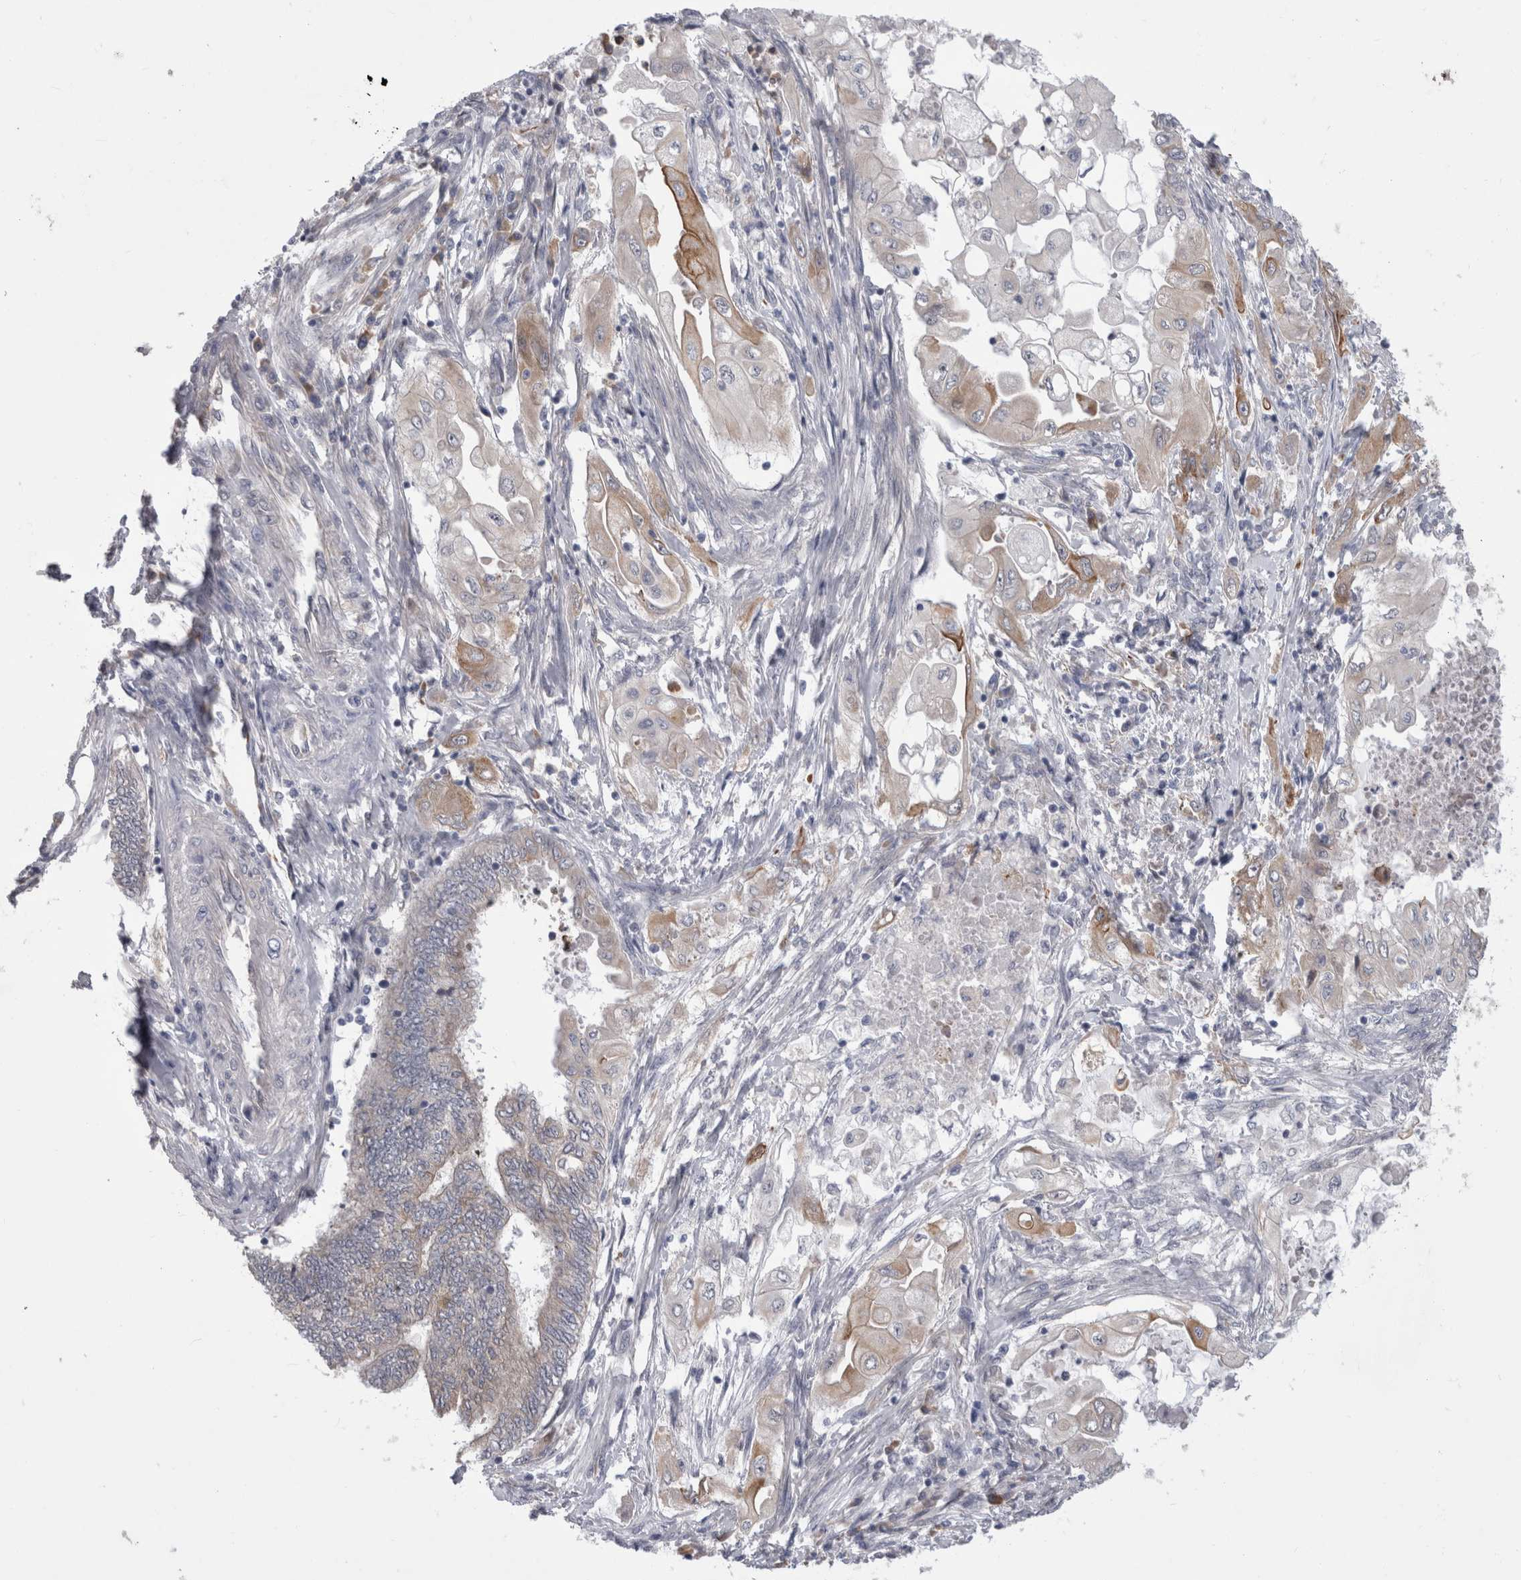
{"staining": {"intensity": "moderate", "quantity": "<25%", "location": "cytoplasmic/membranous"}, "tissue": "endometrial cancer", "cell_type": "Tumor cells", "image_type": "cancer", "snomed": [{"axis": "morphology", "description": "Adenocarcinoma, NOS"}, {"axis": "topography", "description": "Uterus"}, {"axis": "topography", "description": "Endometrium"}], "caption": "Endometrial cancer (adenocarcinoma) was stained to show a protein in brown. There is low levels of moderate cytoplasmic/membranous expression in about <25% of tumor cells. (brown staining indicates protein expression, while blue staining denotes nuclei).", "gene": "FAM83H", "patient": {"sex": "female", "age": 70}}